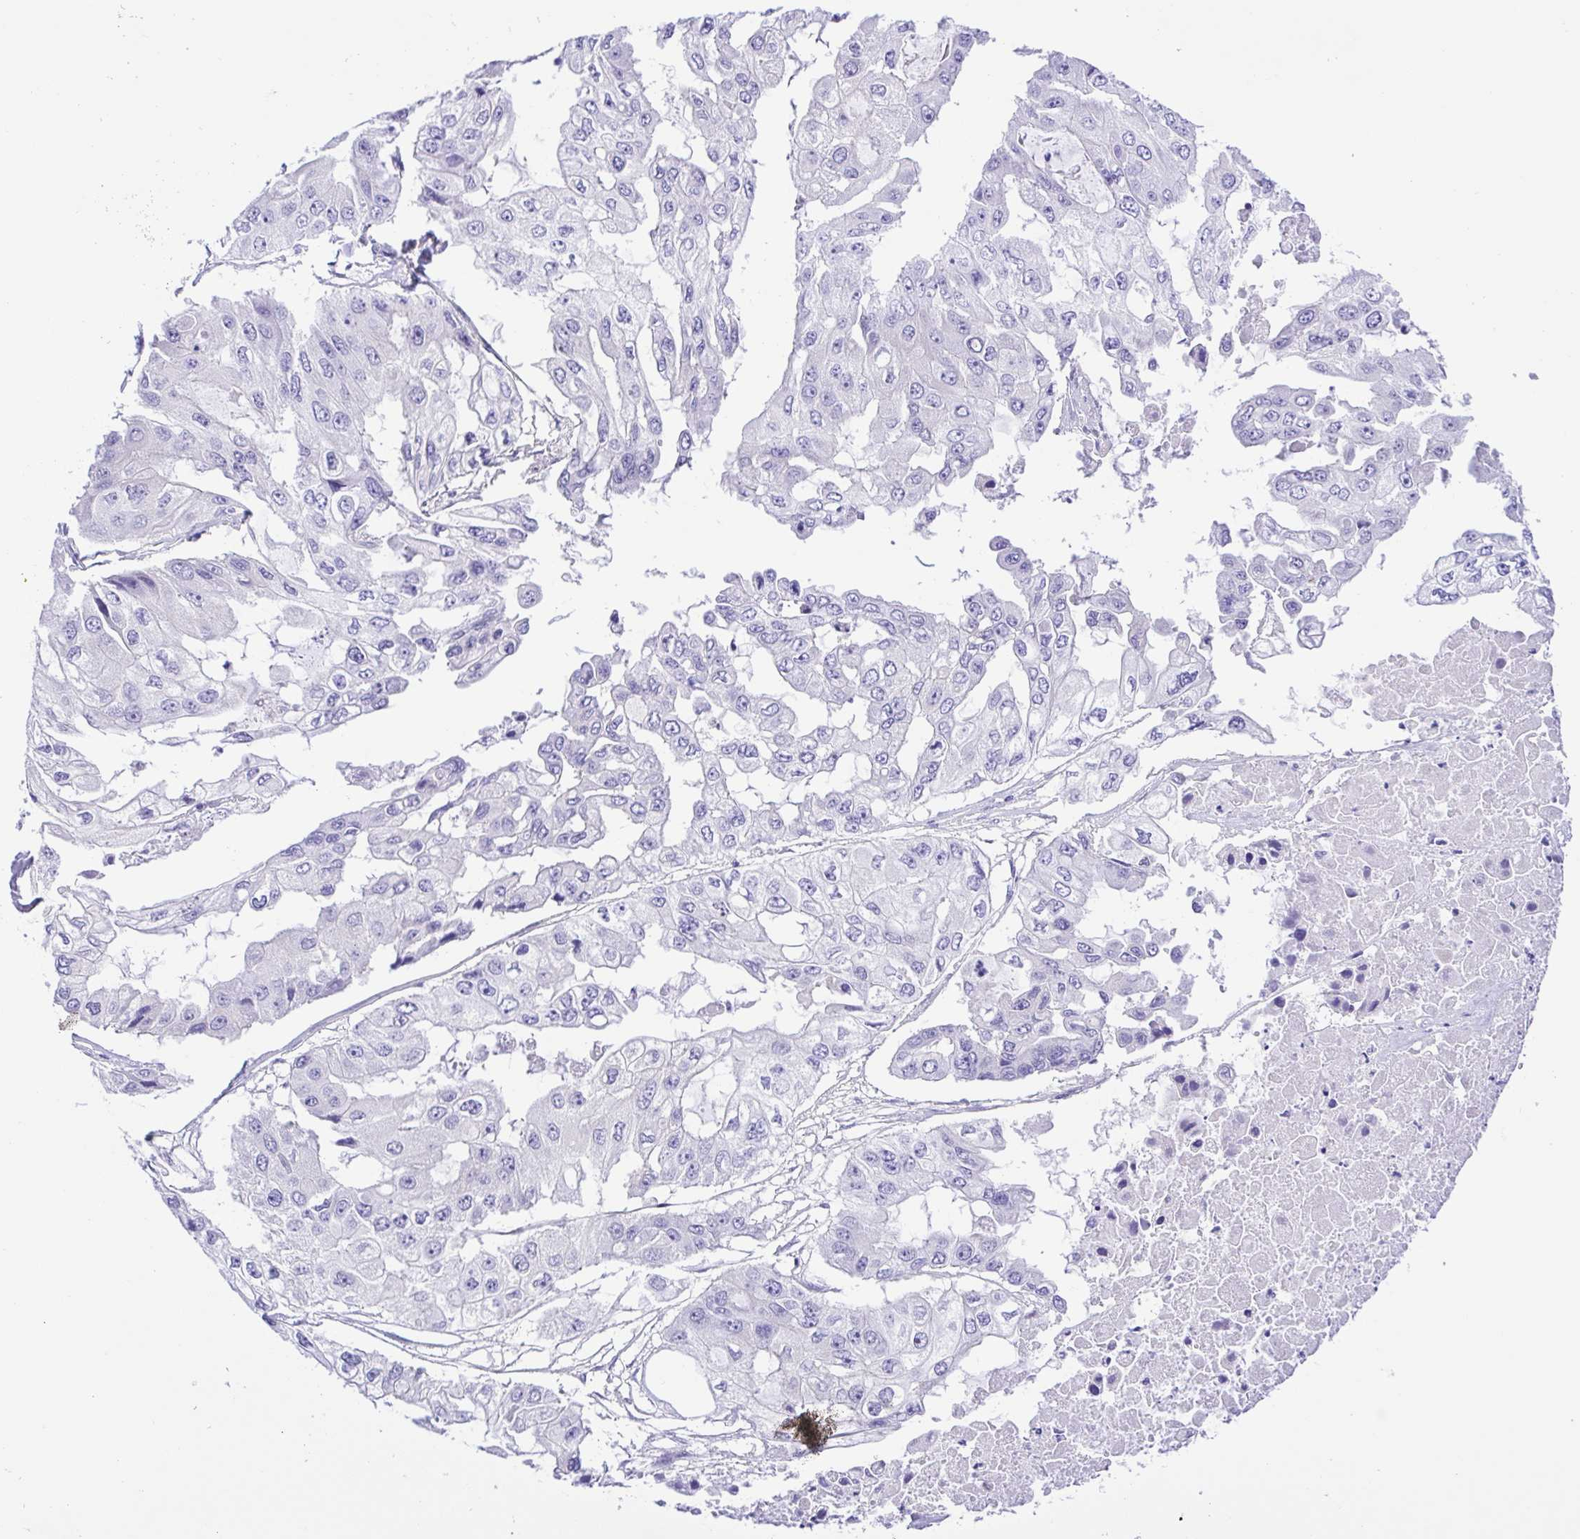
{"staining": {"intensity": "negative", "quantity": "none", "location": "none"}, "tissue": "ovarian cancer", "cell_type": "Tumor cells", "image_type": "cancer", "snomed": [{"axis": "morphology", "description": "Cystadenocarcinoma, serous, NOS"}, {"axis": "topography", "description": "Ovary"}], "caption": "There is no significant staining in tumor cells of ovarian cancer (serous cystadenocarcinoma).", "gene": "ISM2", "patient": {"sex": "female", "age": 56}}